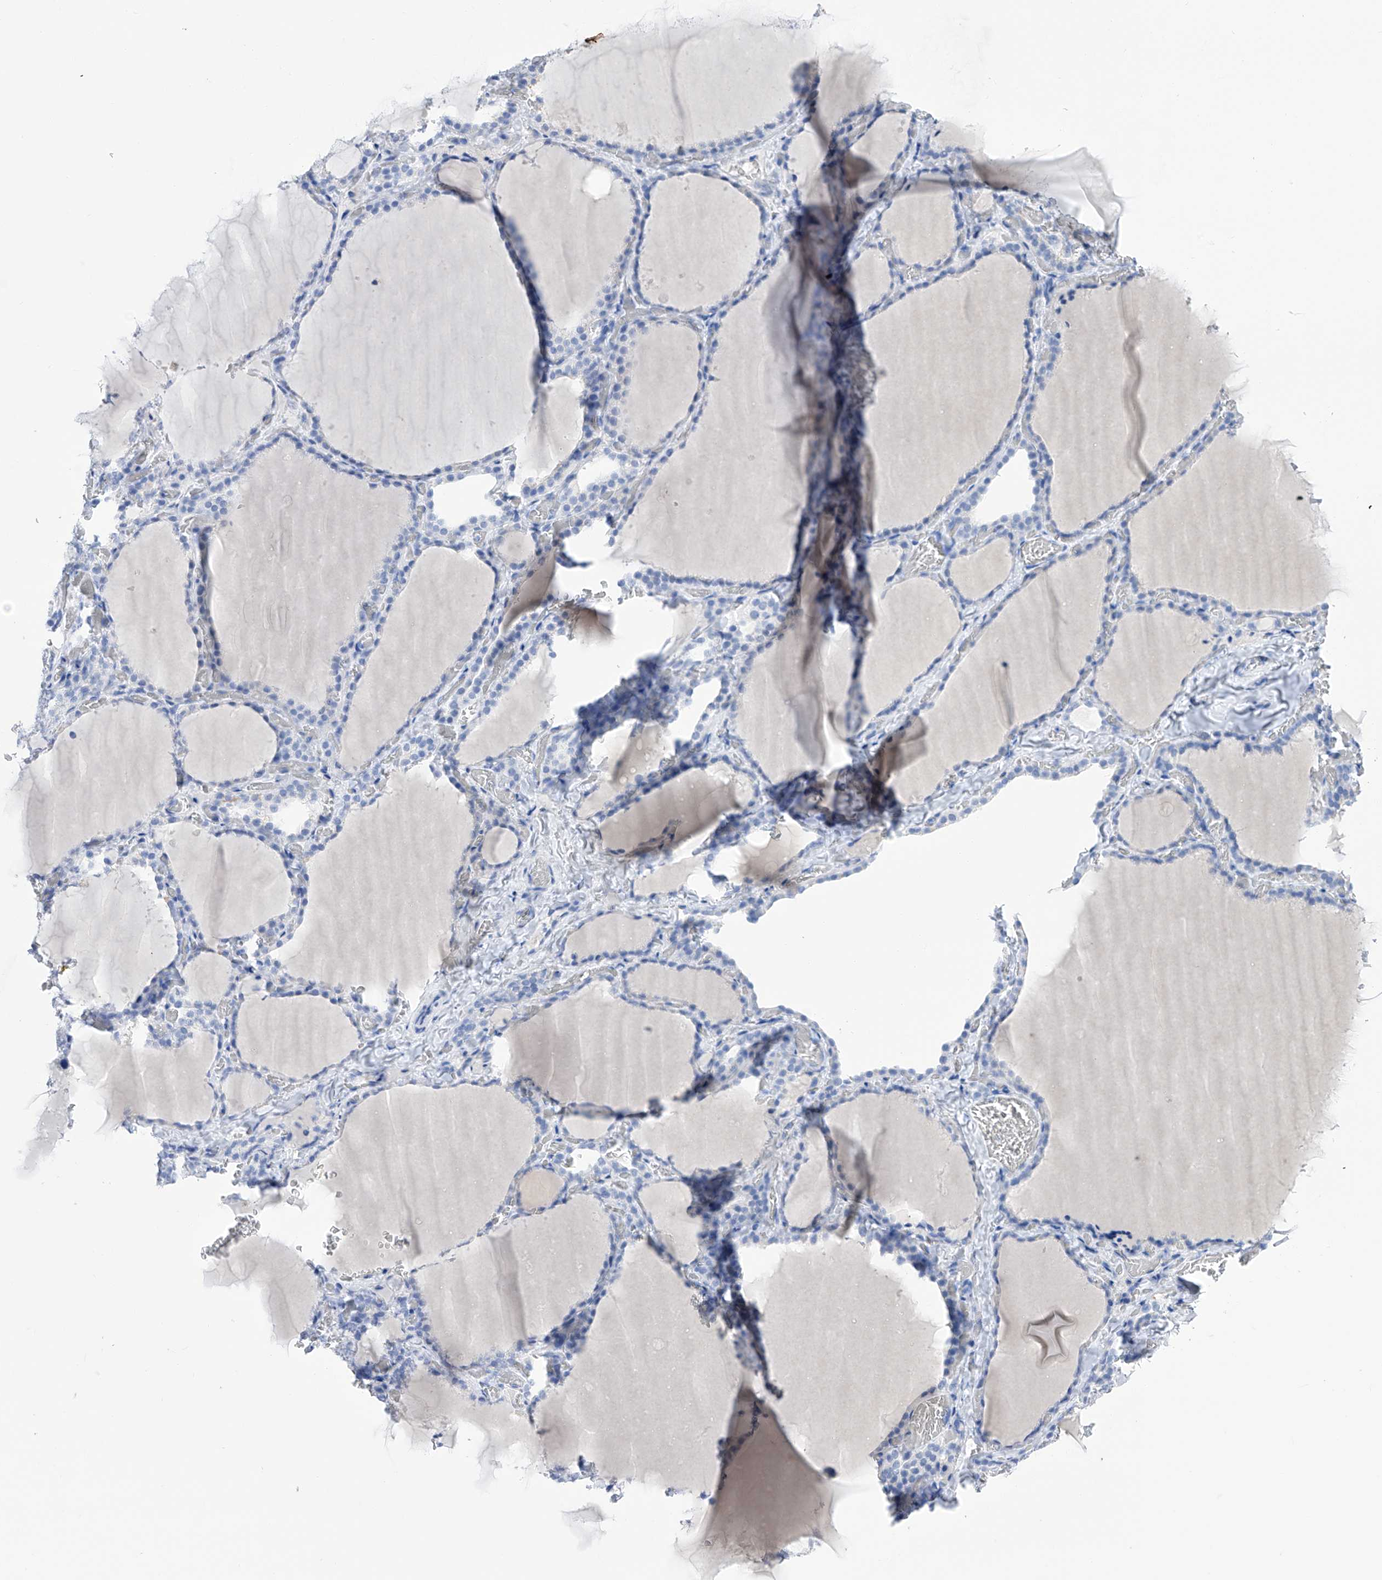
{"staining": {"intensity": "negative", "quantity": "none", "location": "none"}, "tissue": "thyroid gland", "cell_type": "Glandular cells", "image_type": "normal", "snomed": [{"axis": "morphology", "description": "Normal tissue, NOS"}, {"axis": "topography", "description": "Thyroid gland"}], "caption": "Glandular cells are negative for protein expression in unremarkable human thyroid gland.", "gene": "FLG", "patient": {"sex": "female", "age": 22}}